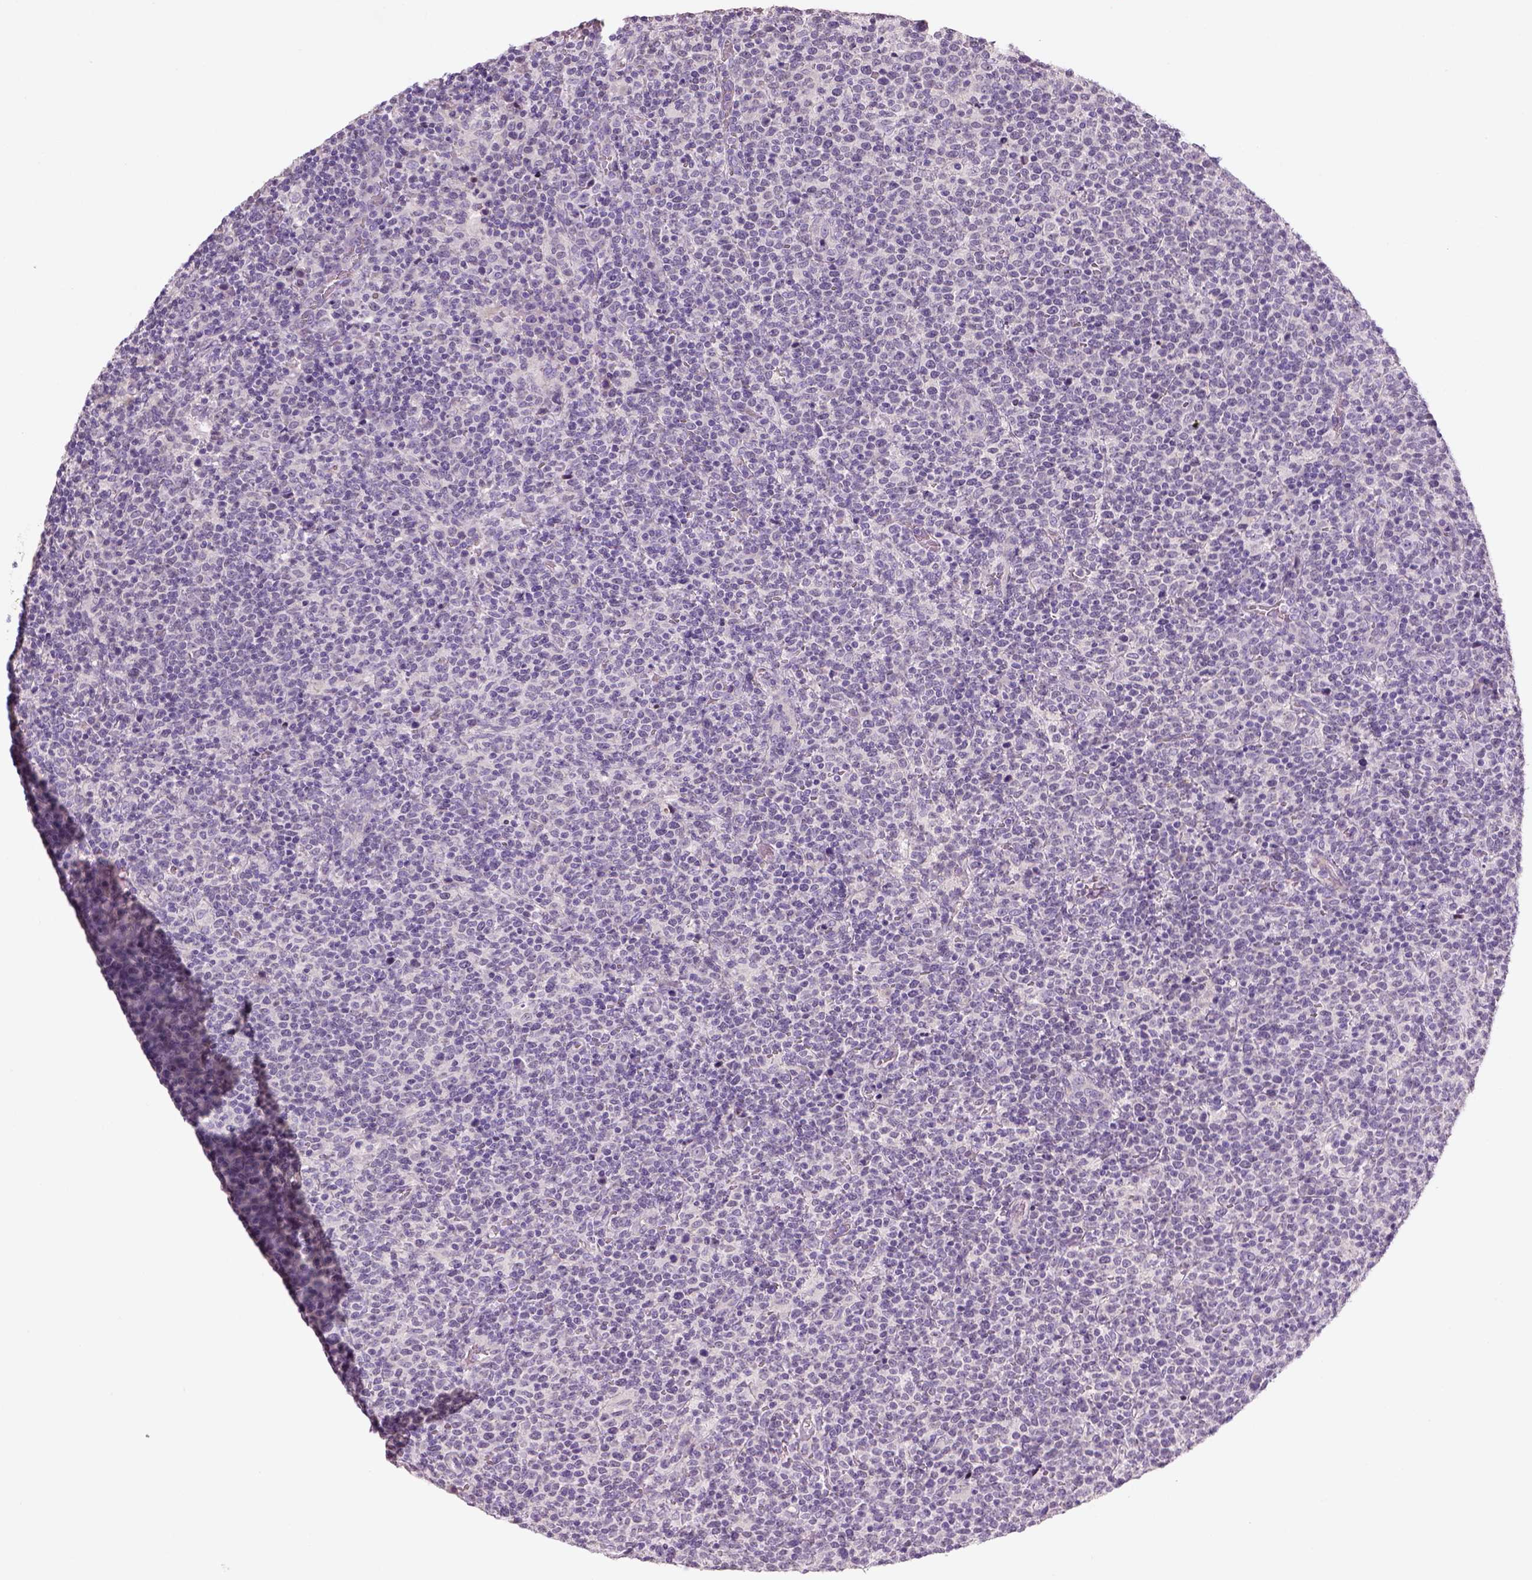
{"staining": {"intensity": "negative", "quantity": "none", "location": "none"}, "tissue": "lymphoma", "cell_type": "Tumor cells", "image_type": "cancer", "snomed": [{"axis": "morphology", "description": "Malignant lymphoma, non-Hodgkin's type, High grade"}, {"axis": "topography", "description": "Lymph node"}], "caption": "An immunohistochemistry (IHC) photomicrograph of lymphoma is shown. There is no staining in tumor cells of lymphoma.", "gene": "NUDT6", "patient": {"sex": "male", "age": 61}}